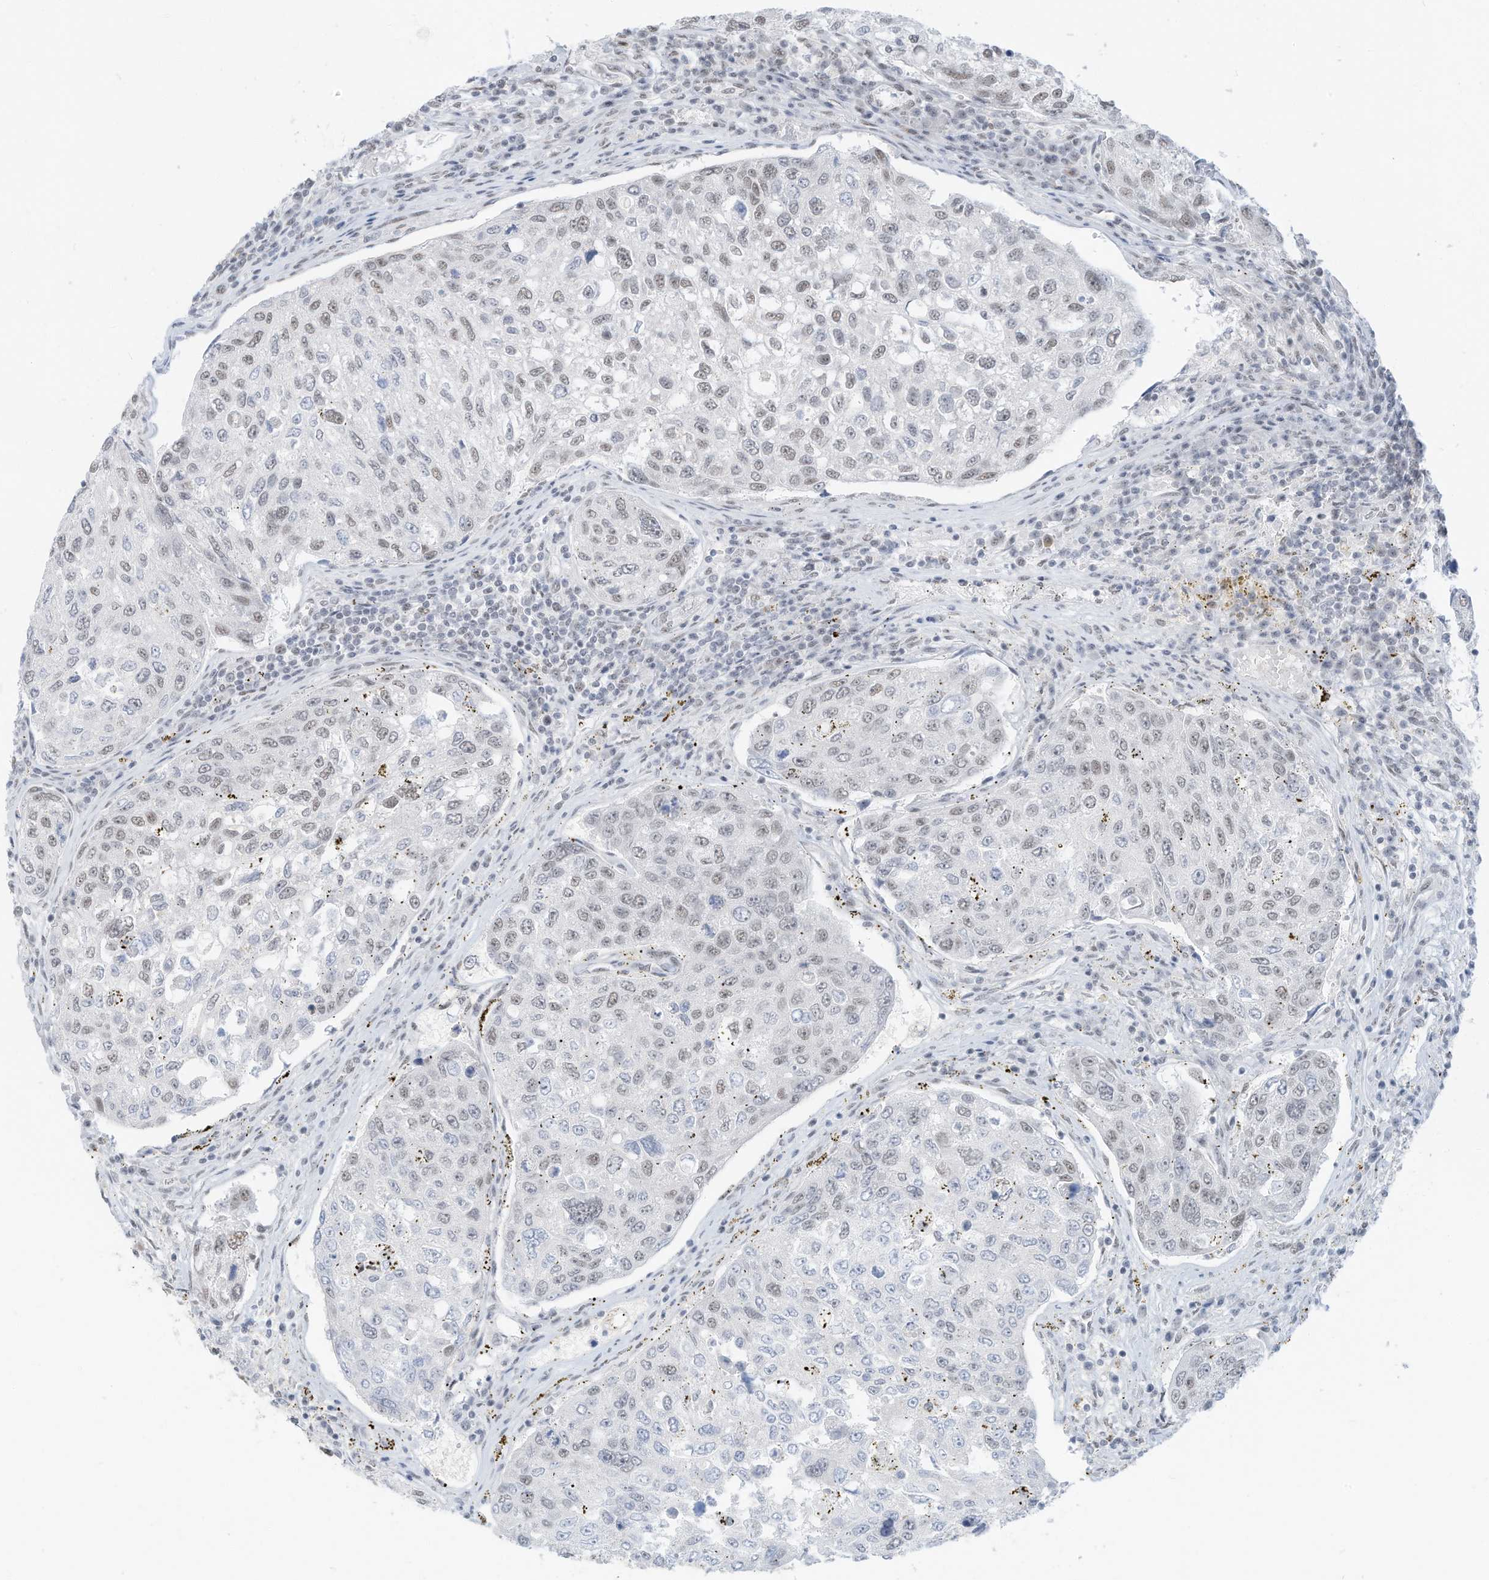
{"staining": {"intensity": "weak", "quantity": "25%-75%", "location": "nuclear"}, "tissue": "urothelial cancer", "cell_type": "Tumor cells", "image_type": "cancer", "snomed": [{"axis": "morphology", "description": "Urothelial carcinoma, High grade"}, {"axis": "topography", "description": "Lymph node"}, {"axis": "topography", "description": "Urinary bladder"}], "caption": "Urothelial cancer tissue shows weak nuclear expression in about 25%-75% of tumor cells, visualized by immunohistochemistry. (IHC, brightfield microscopy, high magnification).", "gene": "PGC", "patient": {"sex": "male", "age": 51}}